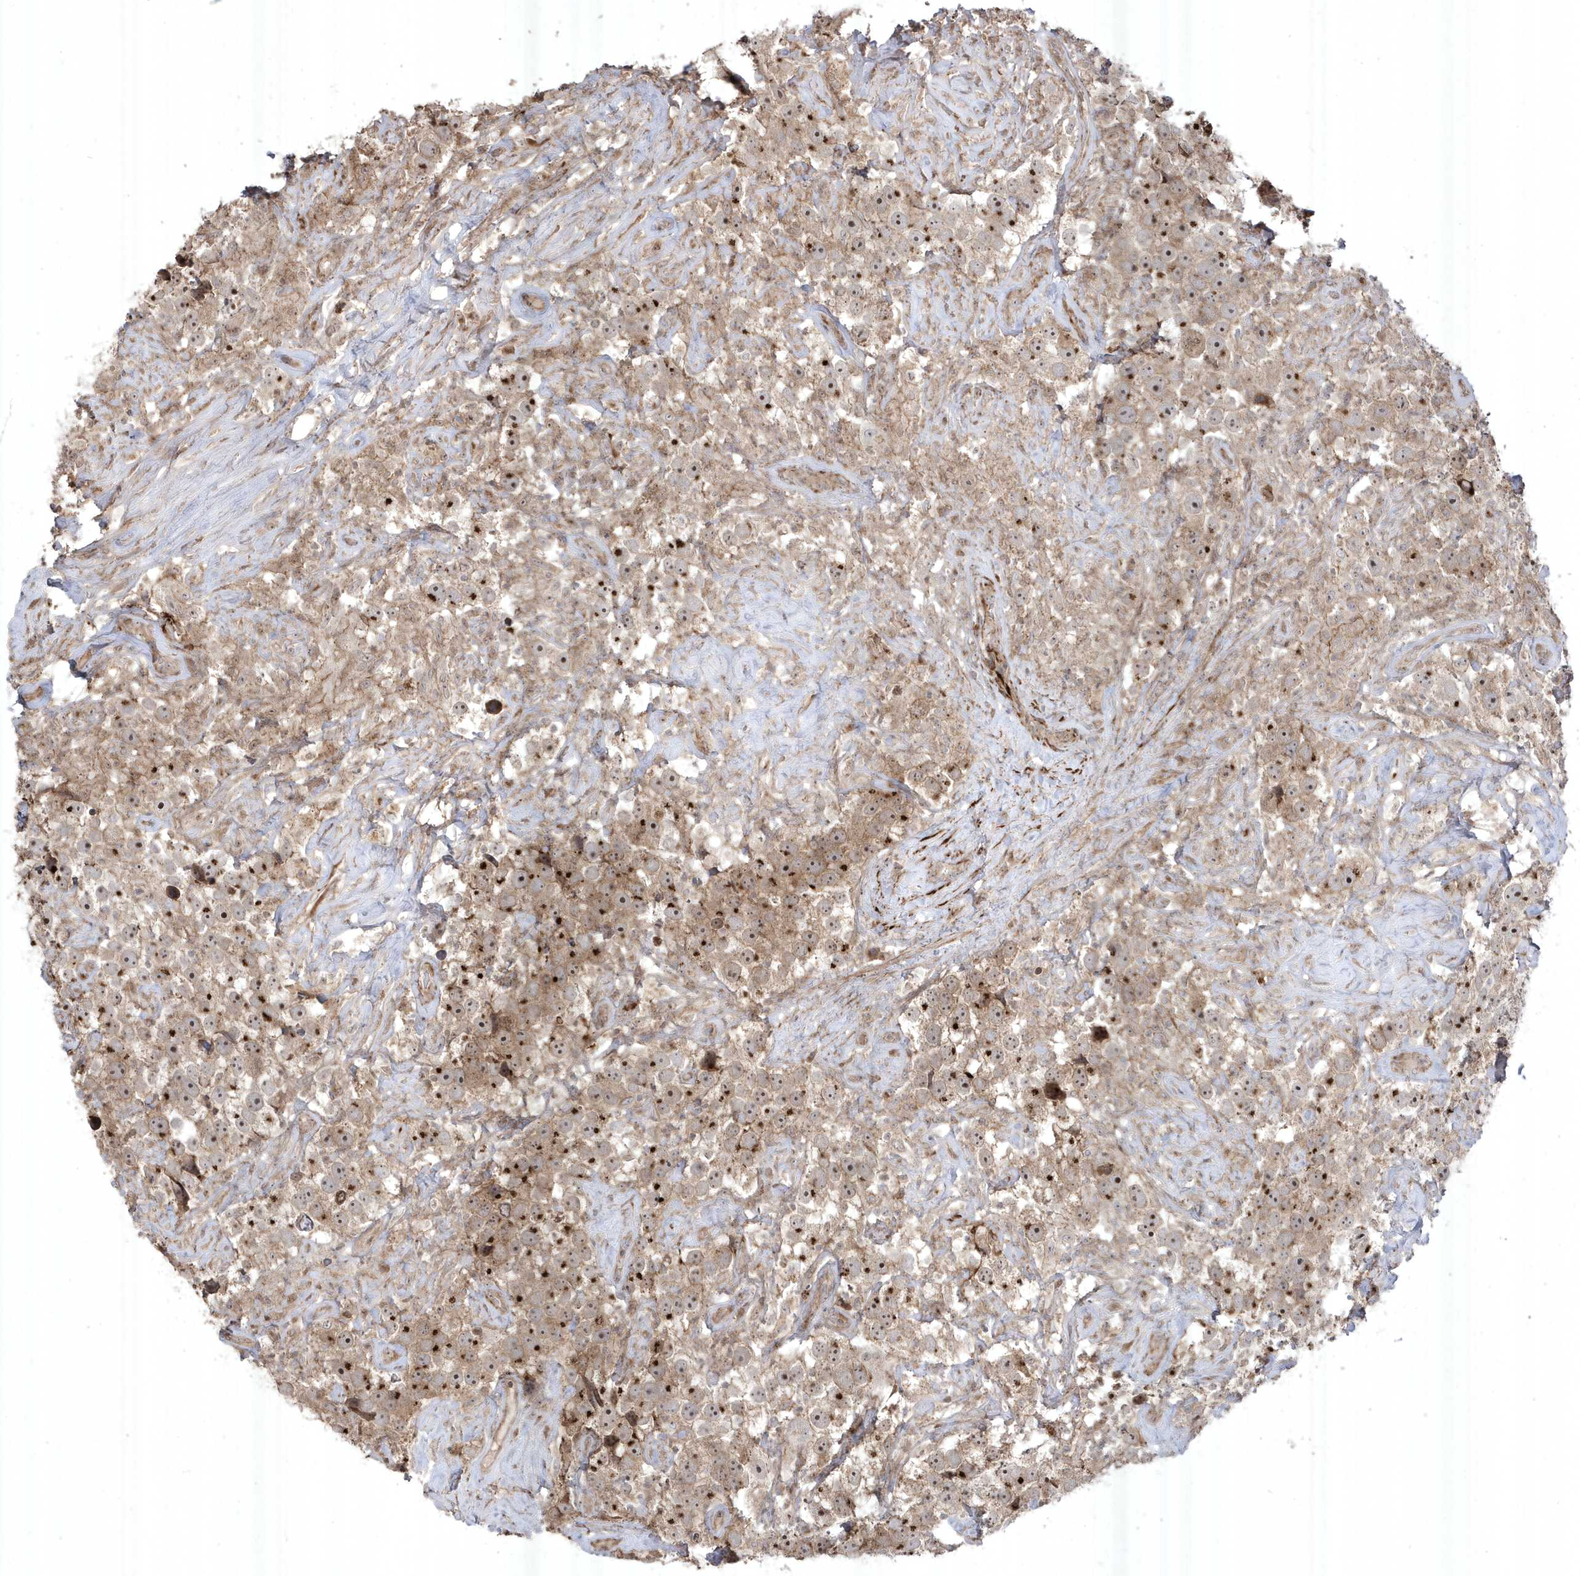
{"staining": {"intensity": "strong", "quantity": "25%-75%", "location": "nuclear"}, "tissue": "testis cancer", "cell_type": "Tumor cells", "image_type": "cancer", "snomed": [{"axis": "morphology", "description": "Seminoma, NOS"}, {"axis": "topography", "description": "Testis"}], "caption": "Tumor cells exhibit strong nuclear staining in about 25%-75% of cells in testis cancer.", "gene": "CETN3", "patient": {"sex": "male", "age": 49}}